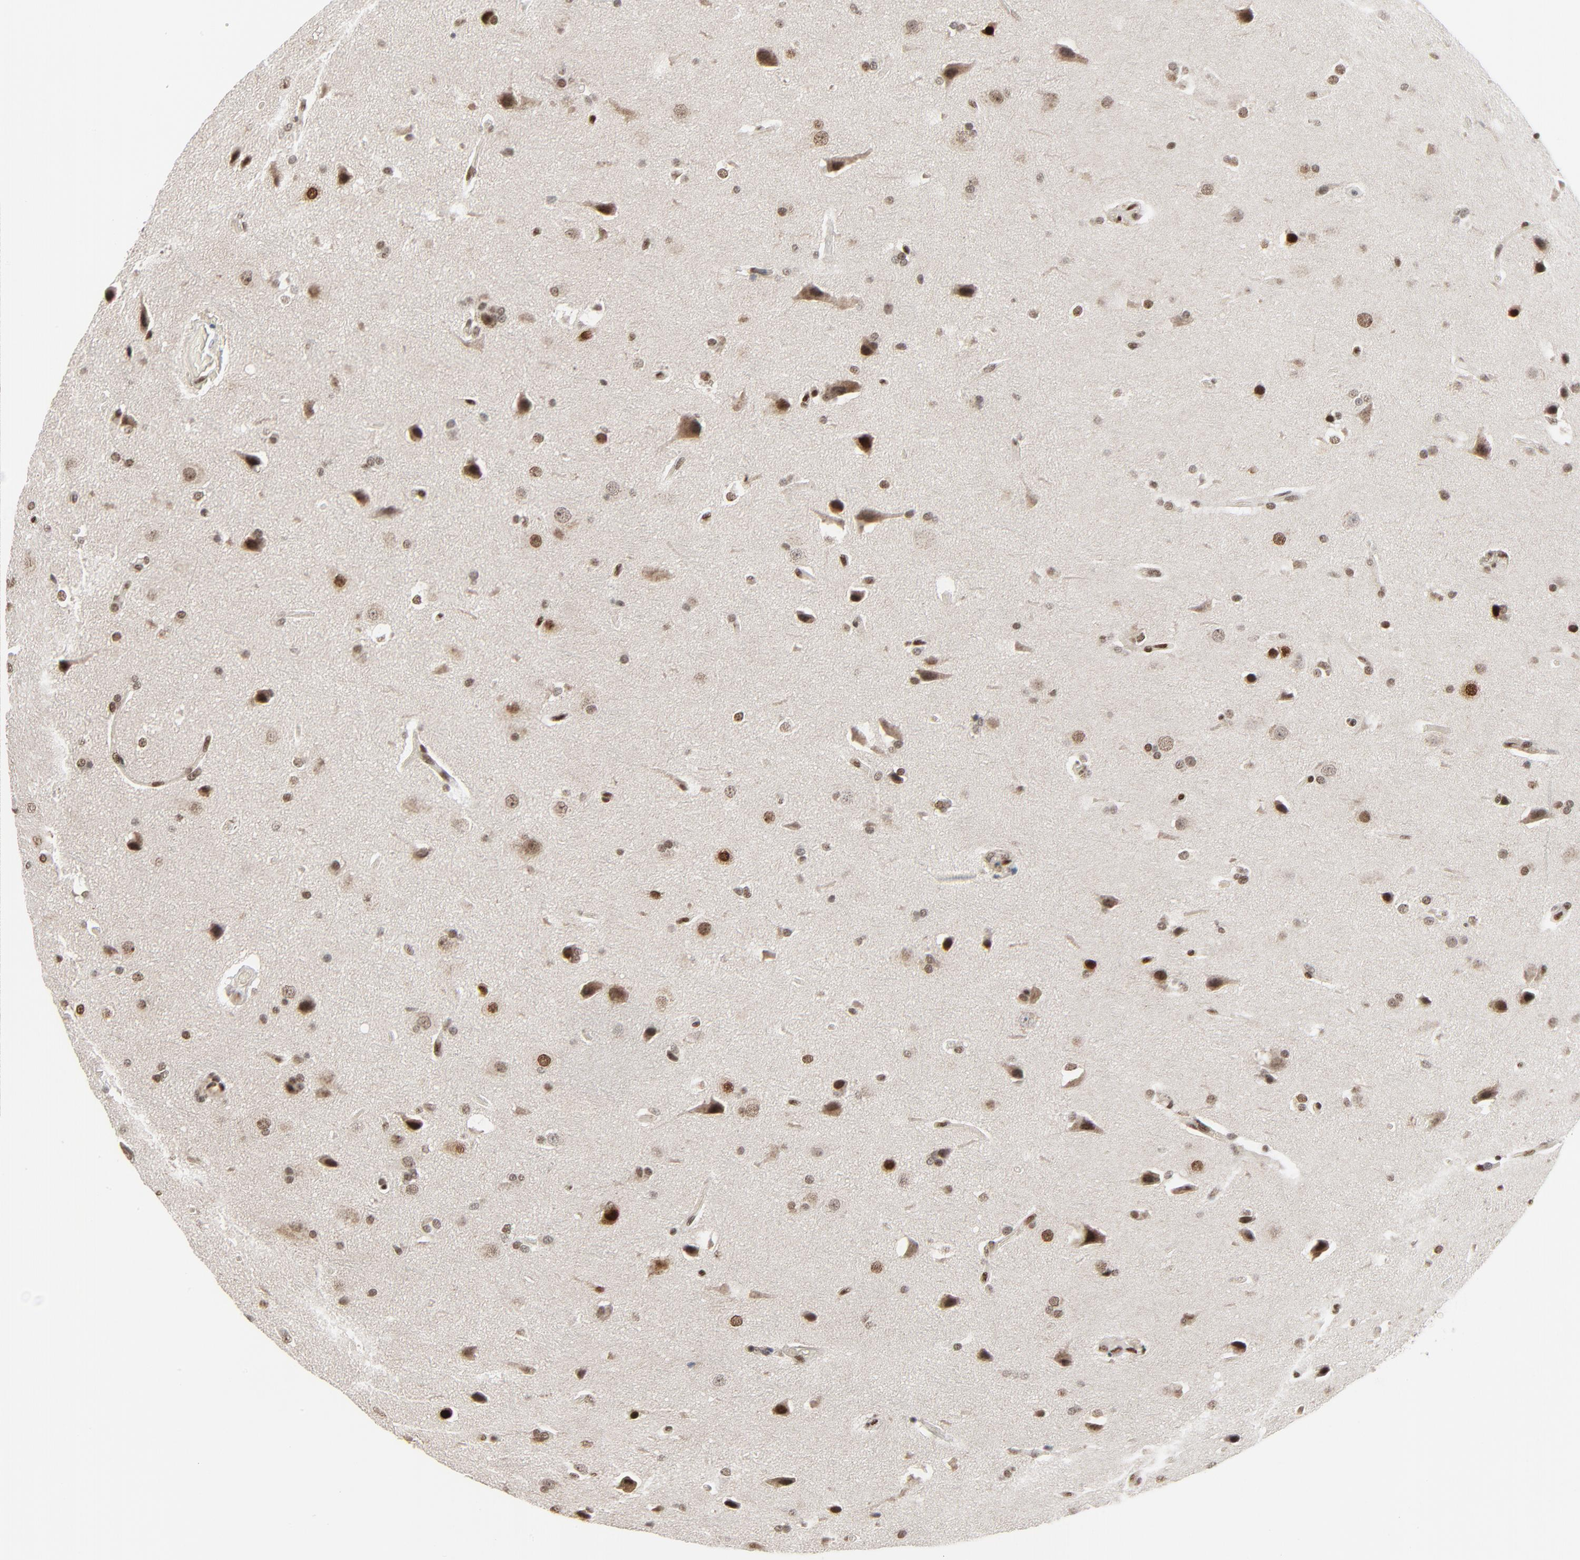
{"staining": {"intensity": "strong", "quantity": ">75%", "location": "nuclear"}, "tissue": "glioma", "cell_type": "Tumor cells", "image_type": "cancer", "snomed": [{"axis": "morphology", "description": "Glioma, malignant, Low grade"}, {"axis": "topography", "description": "Cerebral cortex"}], "caption": "A micrograph showing strong nuclear positivity in about >75% of tumor cells in glioma, as visualized by brown immunohistochemical staining.", "gene": "CUX1", "patient": {"sex": "female", "age": 47}}